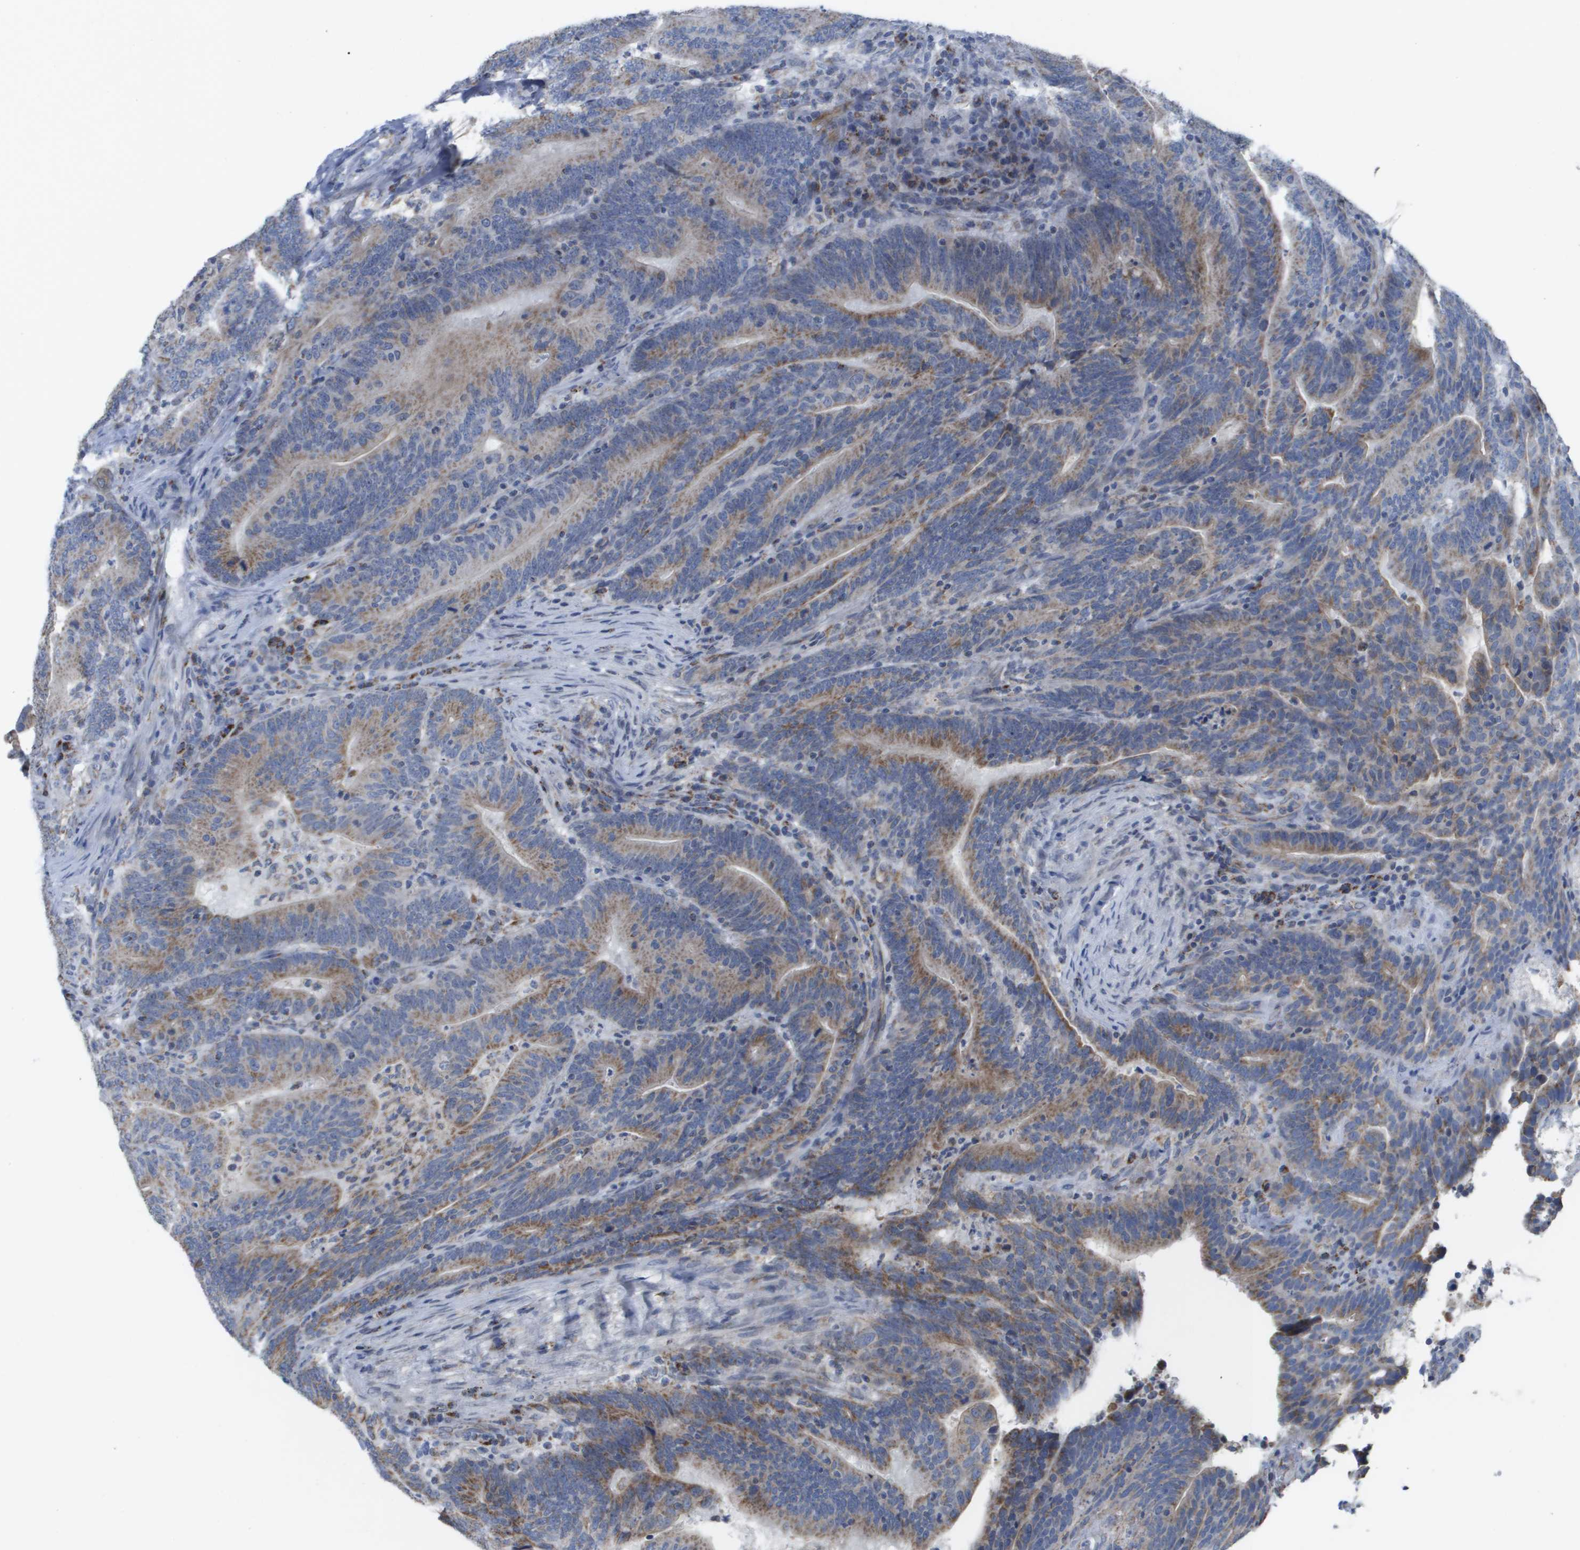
{"staining": {"intensity": "moderate", "quantity": "25%-75%", "location": "cytoplasmic/membranous"}, "tissue": "colorectal cancer", "cell_type": "Tumor cells", "image_type": "cancer", "snomed": [{"axis": "morphology", "description": "Normal tissue, NOS"}, {"axis": "morphology", "description": "Adenocarcinoma, NOS"}, {"axis": "topography", "description": "Colon"}], "caption": "A micrograph showing moderate cytoplasmic/membranous positivity in approximately 25%-75% of tumor cells in colorectal adenocarcinoma, as visualized by brown immunohistochemical staining.", "gene": "TMEM223", "patient": {"sex": "female", "age": 66}}